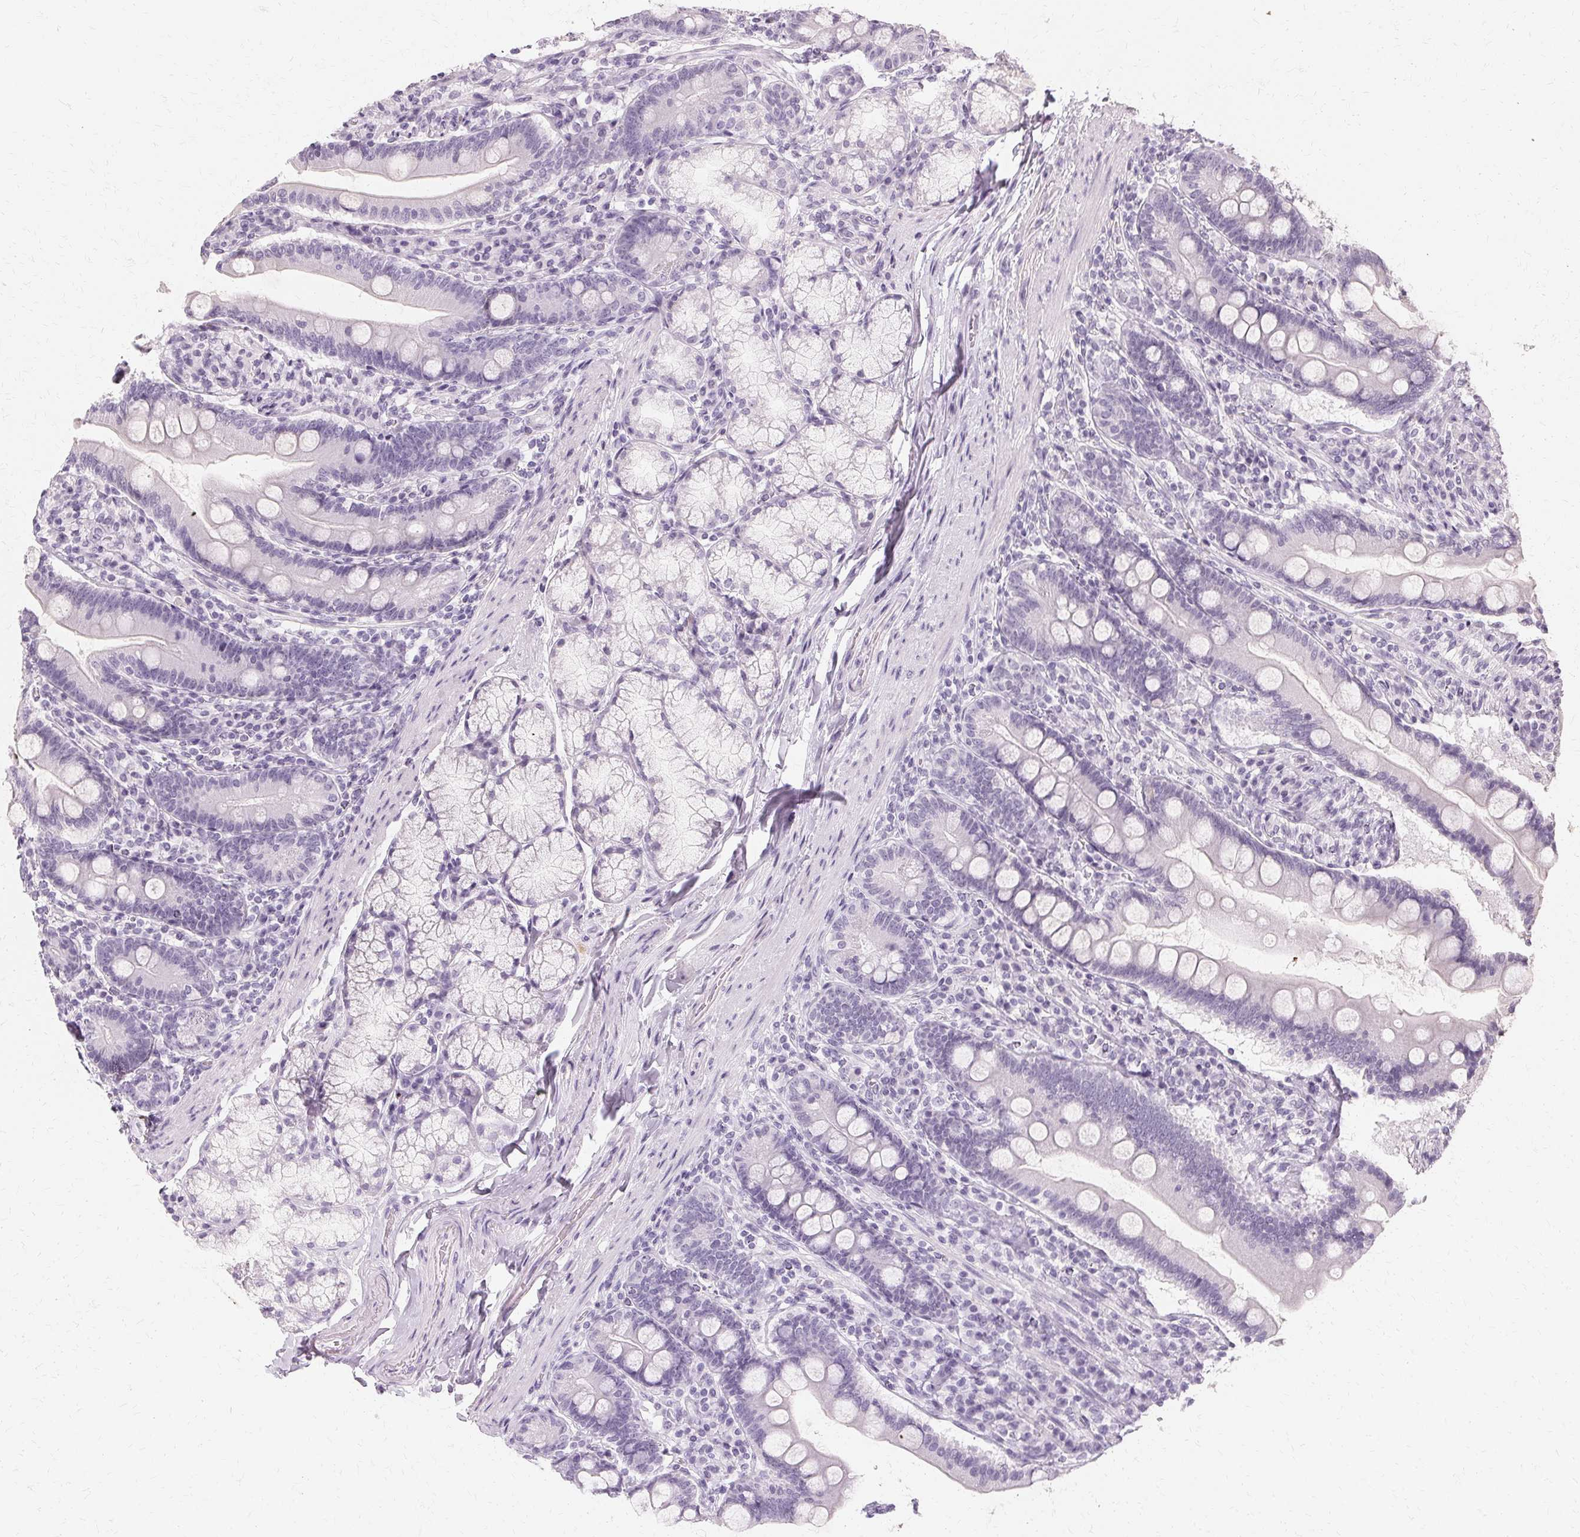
{"staining": {"intensity": "negative", "quantity": "none", "location": "none"}, "tissue": "duodenum", "cell_type": "Glandular cells", "image_type": "normal", "snomed": [{"axis": "morphology", "description": "Normal tissue, NOS"}, {"axis": "topography", "description": "Duodenum"}], "caption": "Unremarkable duodenum was stained to show a protein in brown. There is no significant staining in glandular cells. (DAB immunohistochemistry (IHC) visualized using brightfield microscopy, high magnification).", "gene": "KRT6A", "patient": {"sex": "female", "age": 67}}